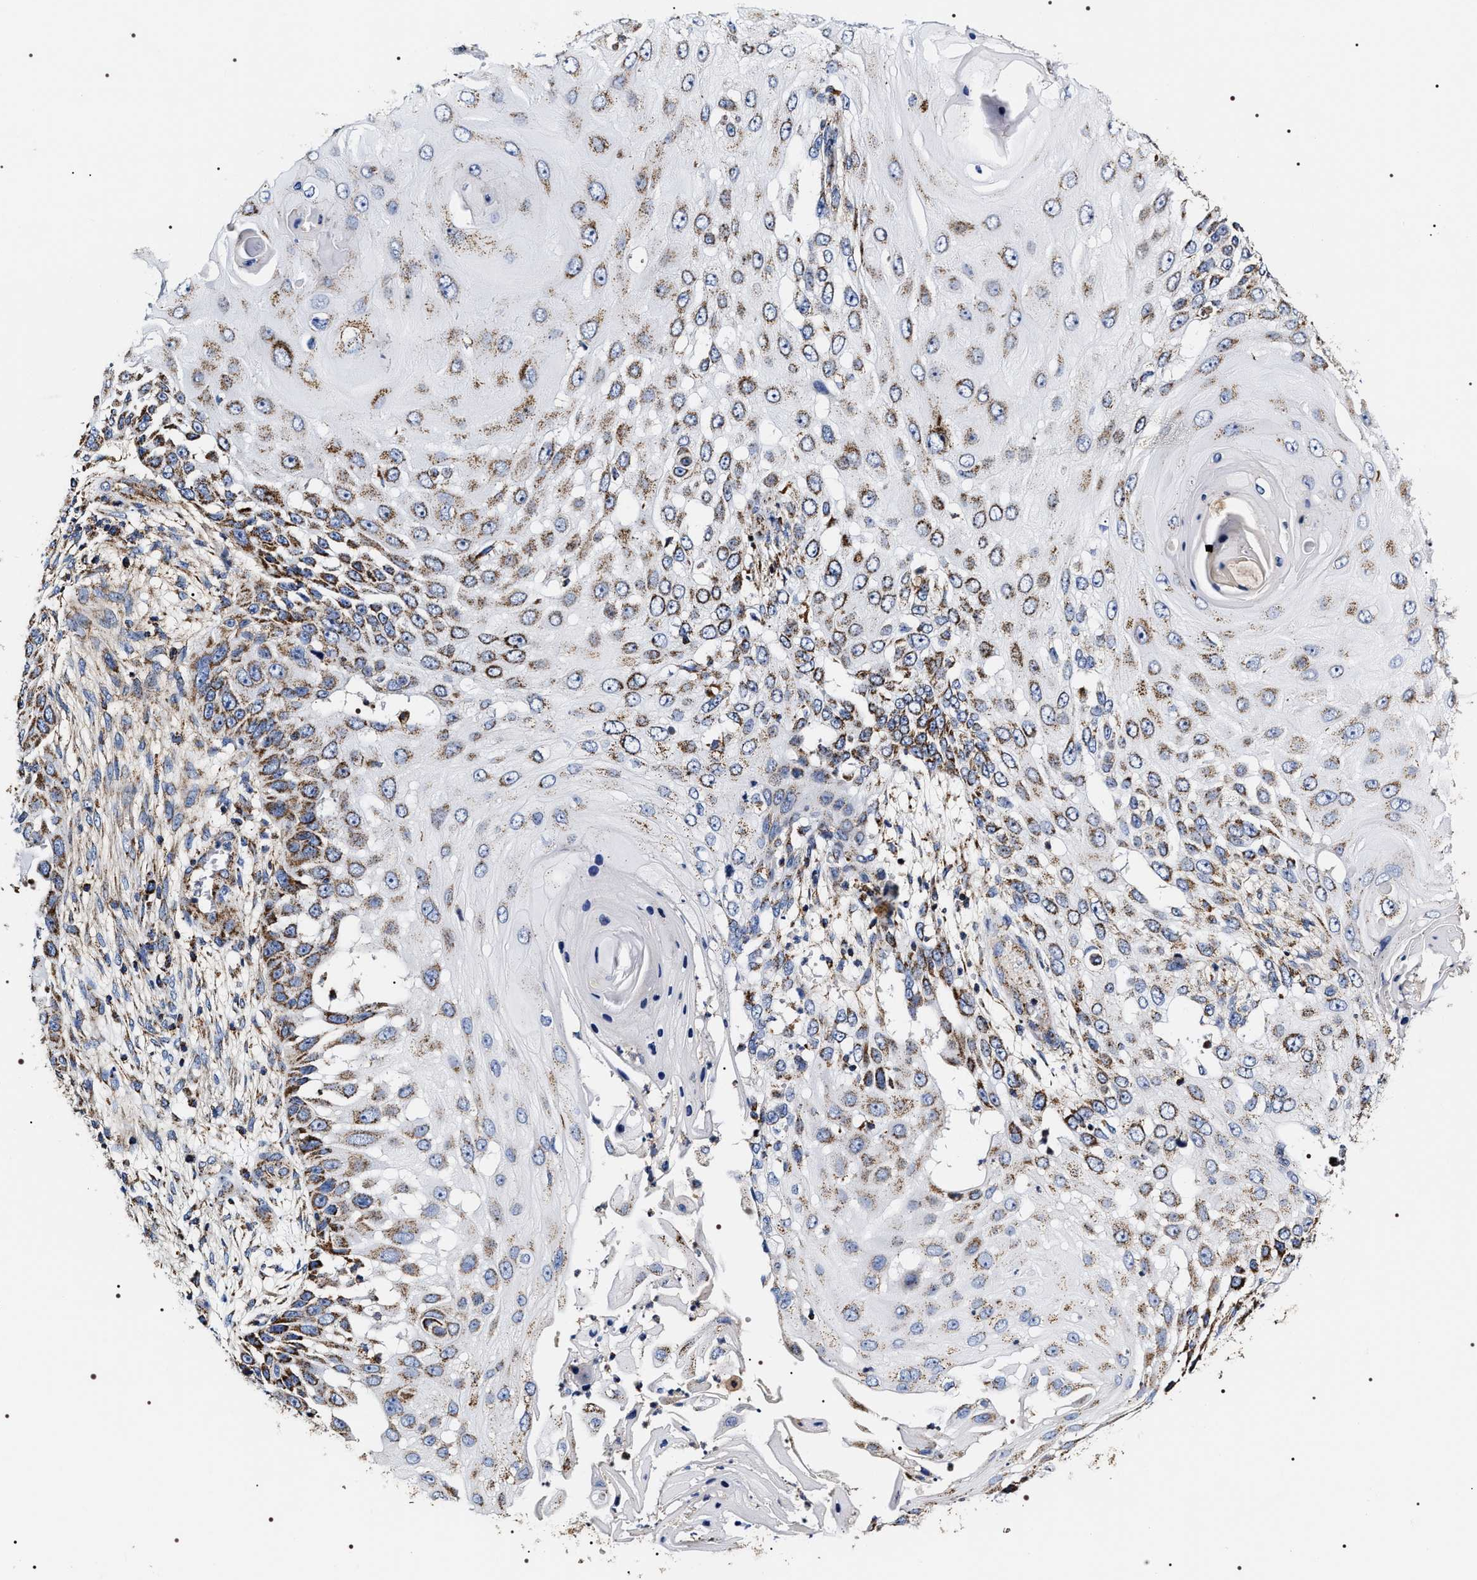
{"staining": {"intensity": "moderate", "quantity": ">75%", "location": "cytoplasmic/membranous"}, "tissue": "skin cancer", "cell_type": "Tumor cells", "image_type": "cancer", "snomed": [{"axis": "morphology", "description": "Squamous cell carcinoma, NOS"}, {"axis": "topography", "description": "Skin"}], "caption": "The photomicrograph displays staining of skin cancer, revealing moderate cytoplasmic/membranous protein staining (brown color) within tumor cells. (Stains: DAB in brown, nuclei in blue, Microscopy: brightfield microscopy at high magnification).", "gene": "COG5", "patient": {"sex": "female", "age": 44}}